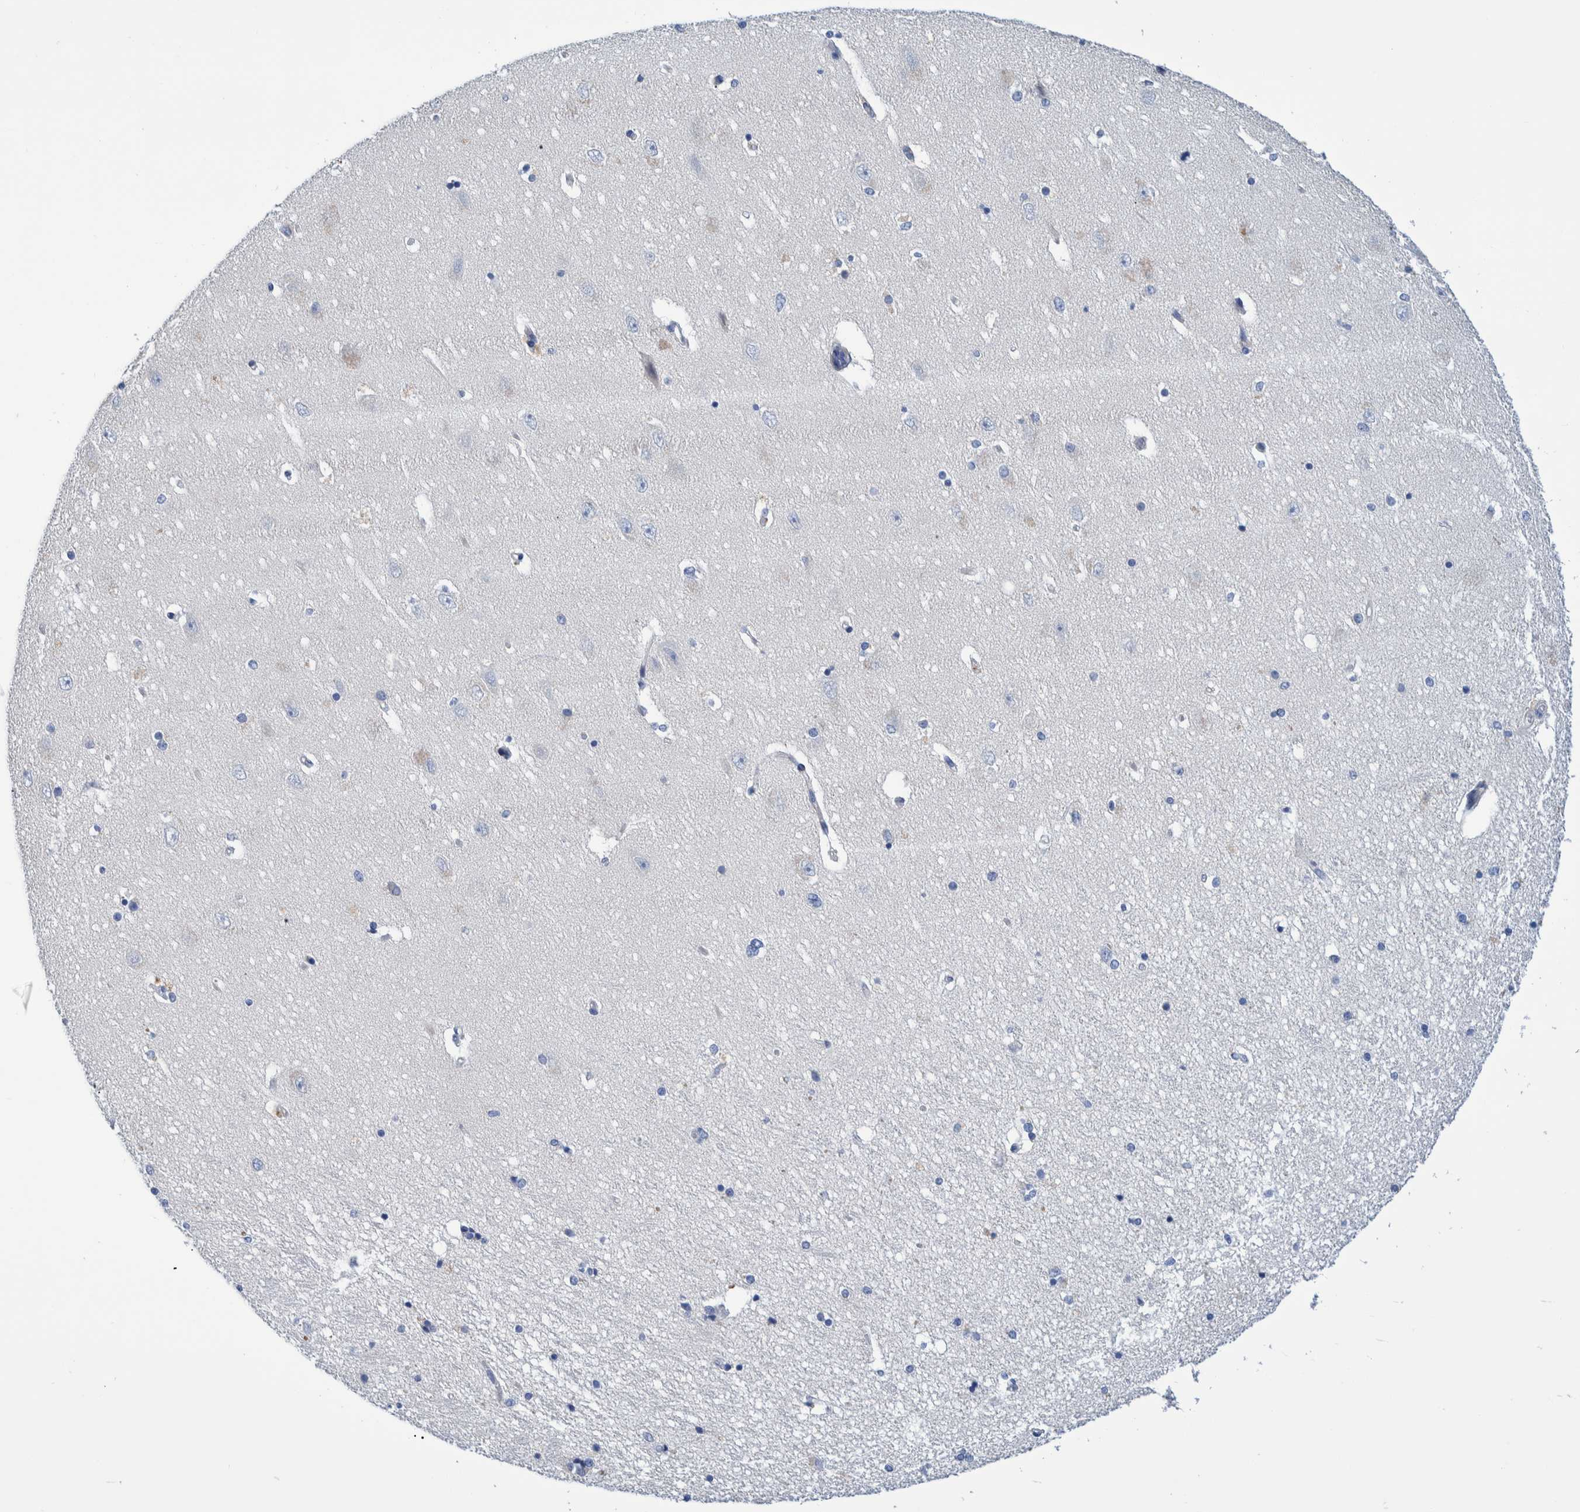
{"staining": {"intensity": "negative", "quantity": "none", "location": "none"}, "tissue": "hippocampus", "cell_type": "Glial cells", "image_type": "normal", "snomed": [{"axis": "morphology", "description": "Normal tissue, NOS"}, {"axis": "topography", "description": "Hippocampus"}], "caption": "IHC histopathology image of unremarkable human hippocampus stained for a protein (brown), which demonstrates no expression in glial cells. (Brightfield microscopy of DAB (3,3'-diaminobenzidine) IHC at high magnification).", "gene": "MKS1", "patient": {"sex": "female", "age": 54}}